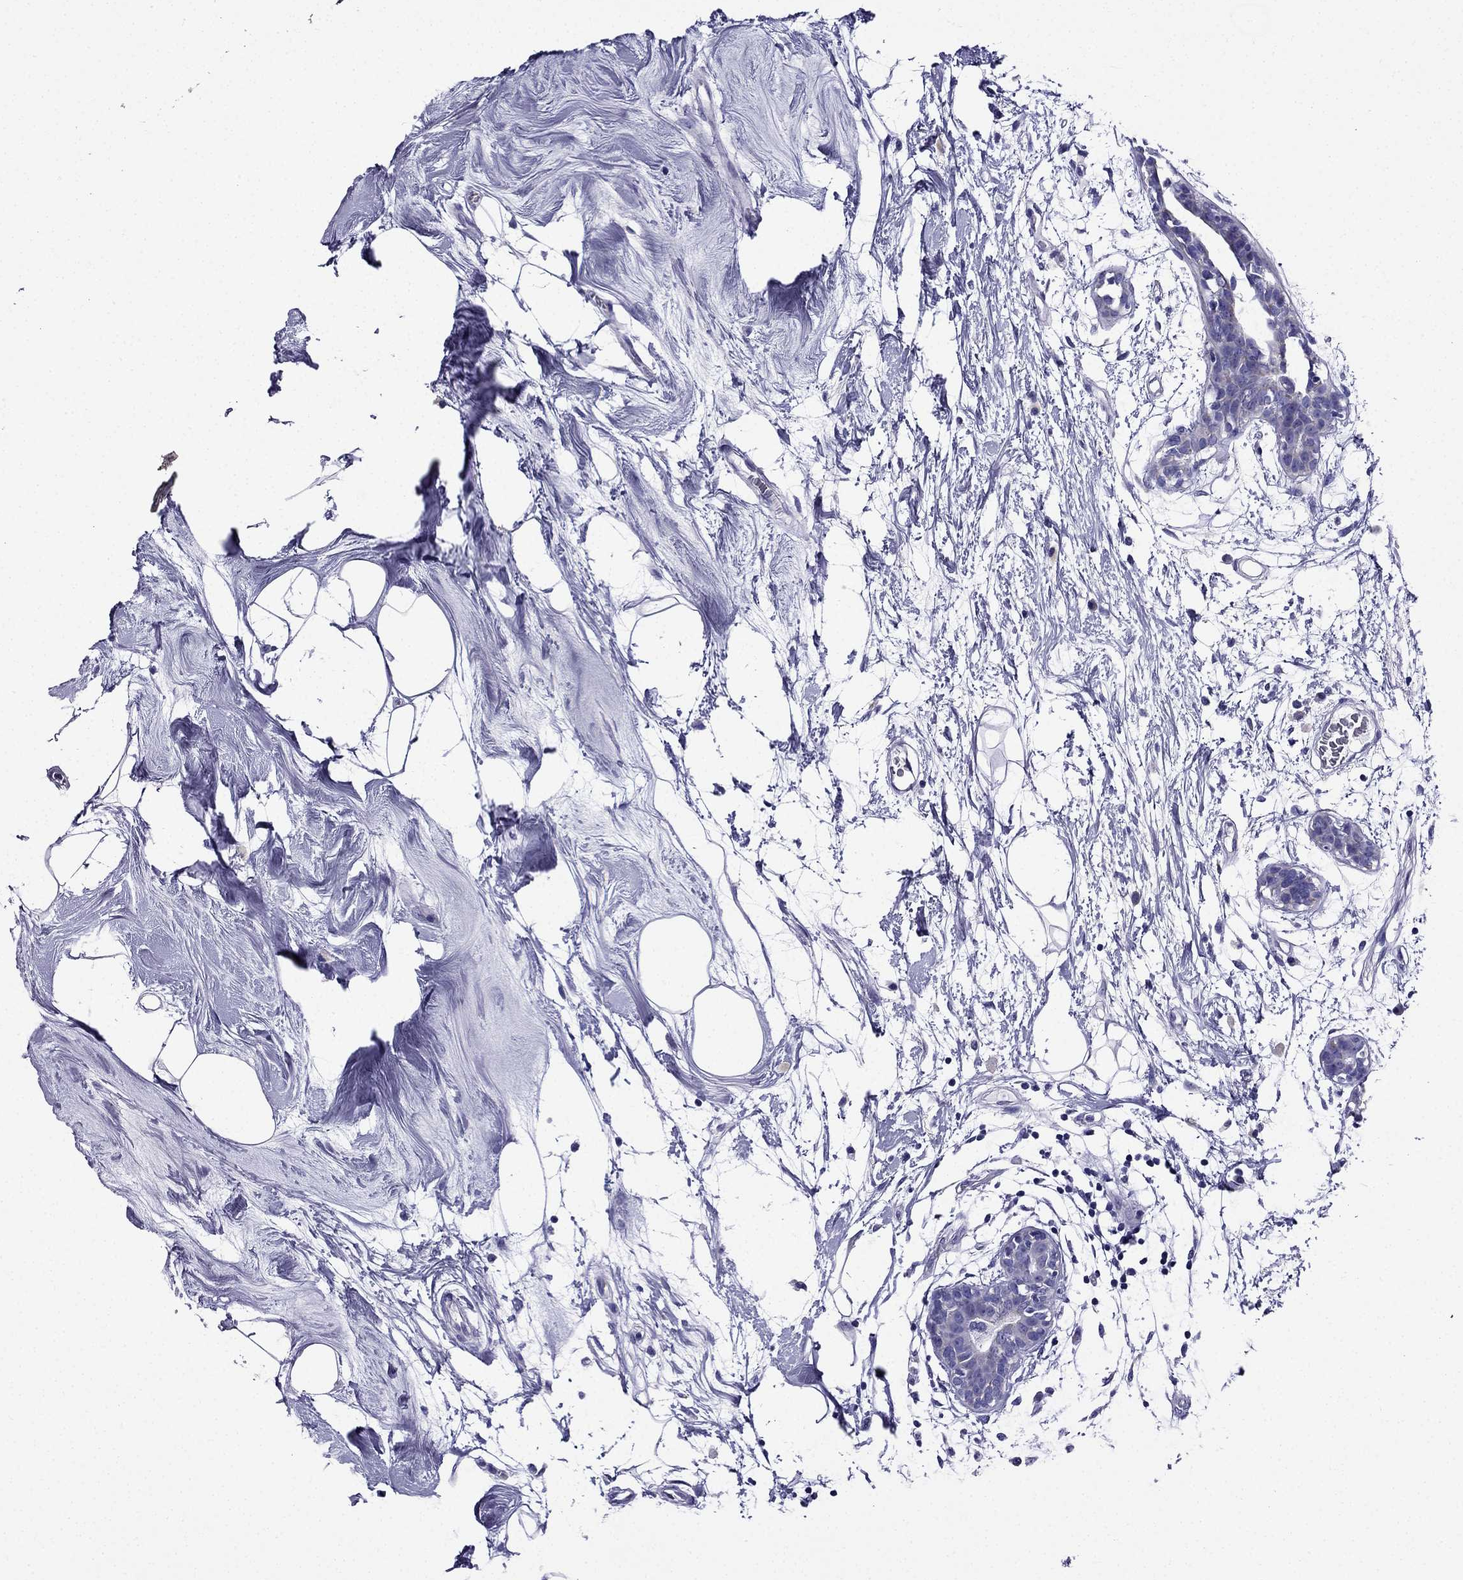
{"staining": {"intensity": "negative", "quantity": "none", "location": "none"}, "tissue": "breast cancer", "cell_type": "Tumor cells", "image_type": "cancer", "snomed": [{"axis": "morphology", "description": "Normal tissue, NOS"}, {"axis": "morphology", "description": "Duct carcinoma"}, {"axis": "topography", "description": "Breast"}], "caption": "Tumor cells are negative for protein expression in human breast cancer (intraductal carcinoma). (DAB (3,3'-diaminobenzidine) immunohistochemistry (IHC) with hematoxylin counter stain).", "gene": "KIF5A", "patient": {"sex": "female", "age": 40}}